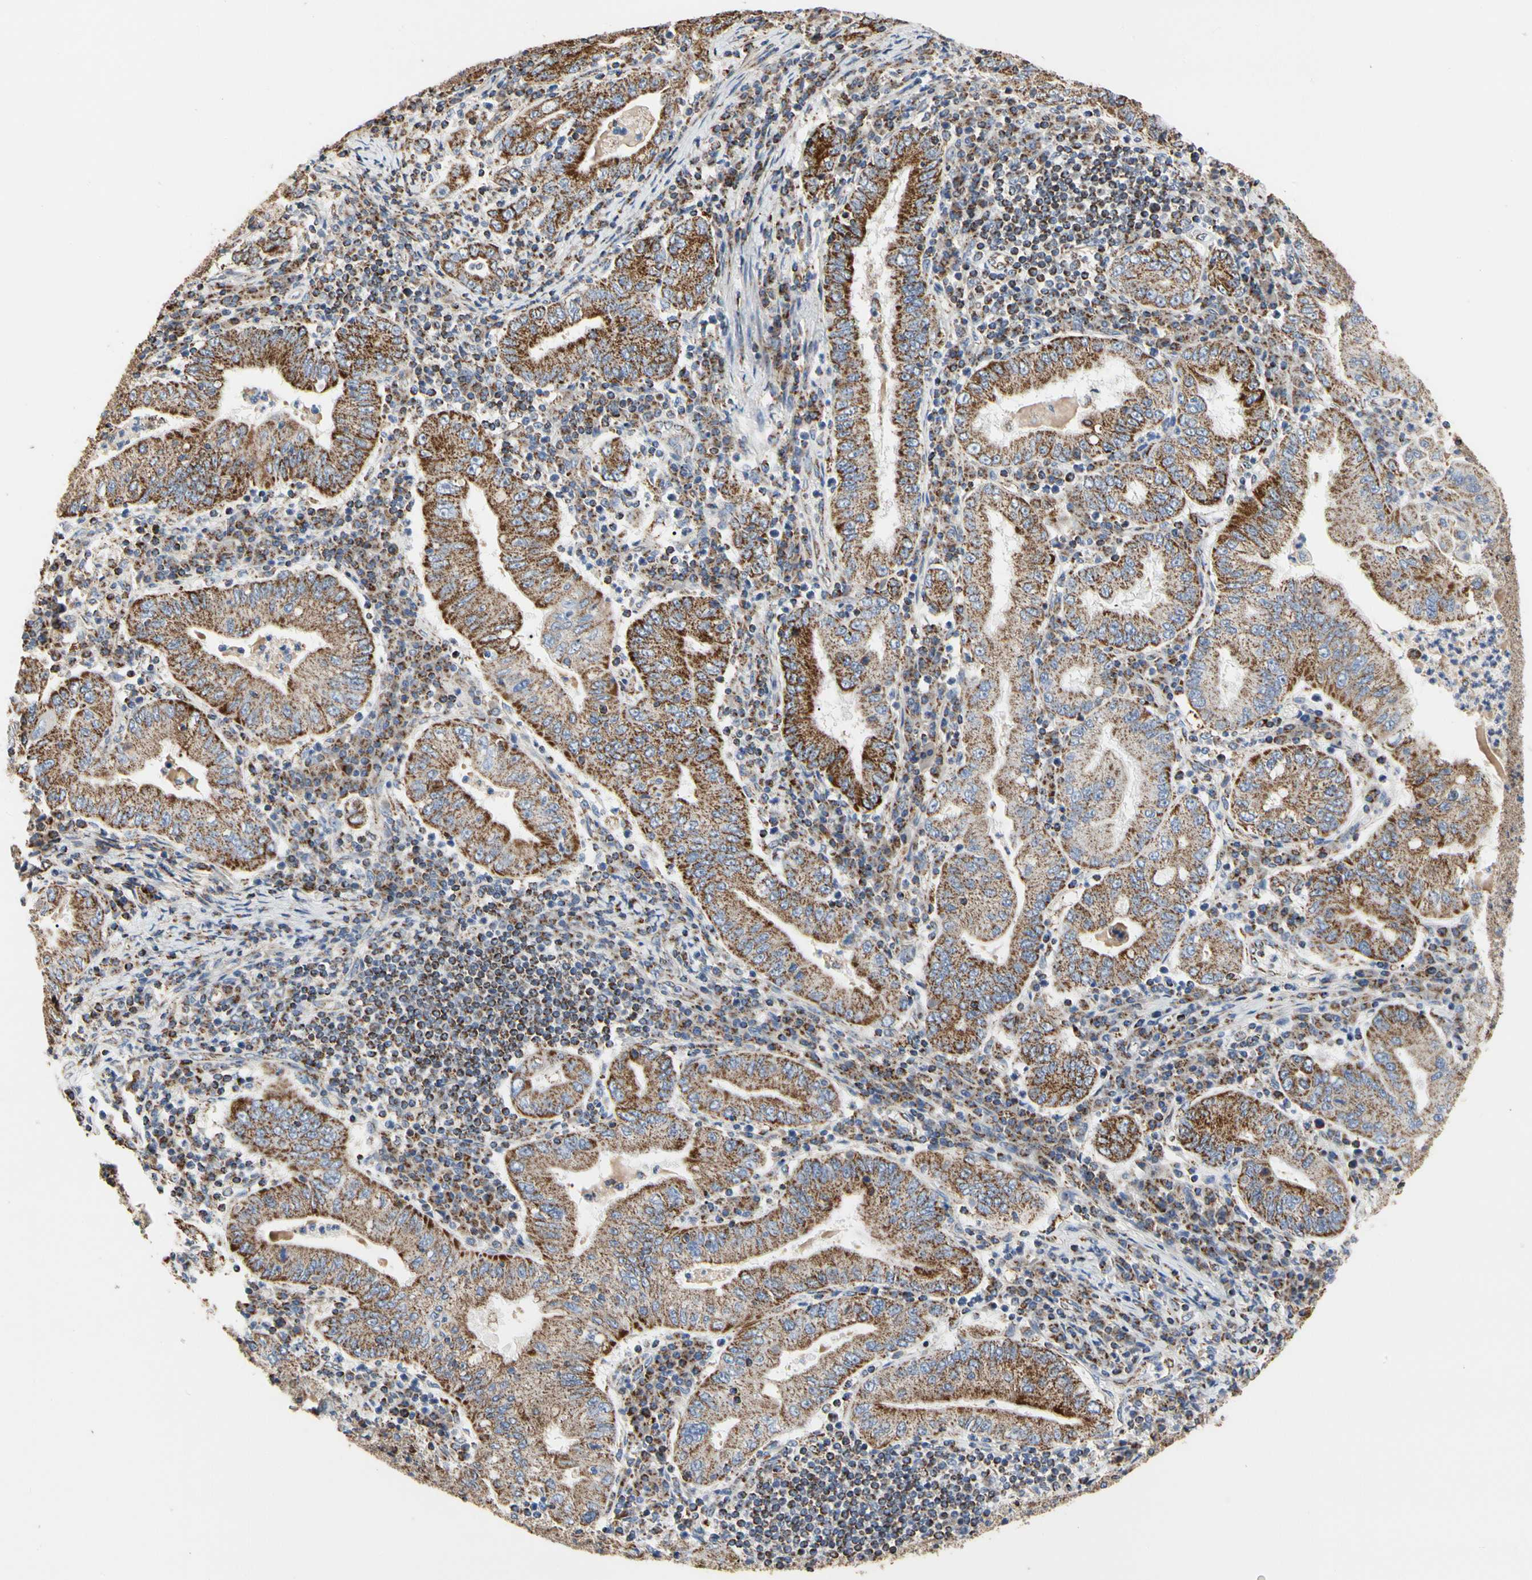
{"staining": {"intensity": "moderate", "quantity": "25%-75%", "location": "cytoplasmic/membranous"}, "tissue": "stomach cancer", "cell_type": "Tumor cells", "image_type": "cancer", "snomed": [{"axis": "morphology", "description": "Normal tissue, NOS"}, {"axis": "morphology", "description": "Adenocarcinoma, NOS"}, {"axis": "topography", "description": "Esophagus"}, {"axis": "topography", "description": "Stomach, upper"}, {"axis": "topography", "description": "Peripheral nerve tissue"}], "caption": "Immunohistochemistry photomicrograph of human stomach cancer (adenocarcinoma) stained for a protein (brown), which displays medium levels of moderate cytoplasmic/membranous staining in about 25%-75% of tumor cells.", "gene": "TUBA1A", "patient": {"sex": "male", "age": 62}}